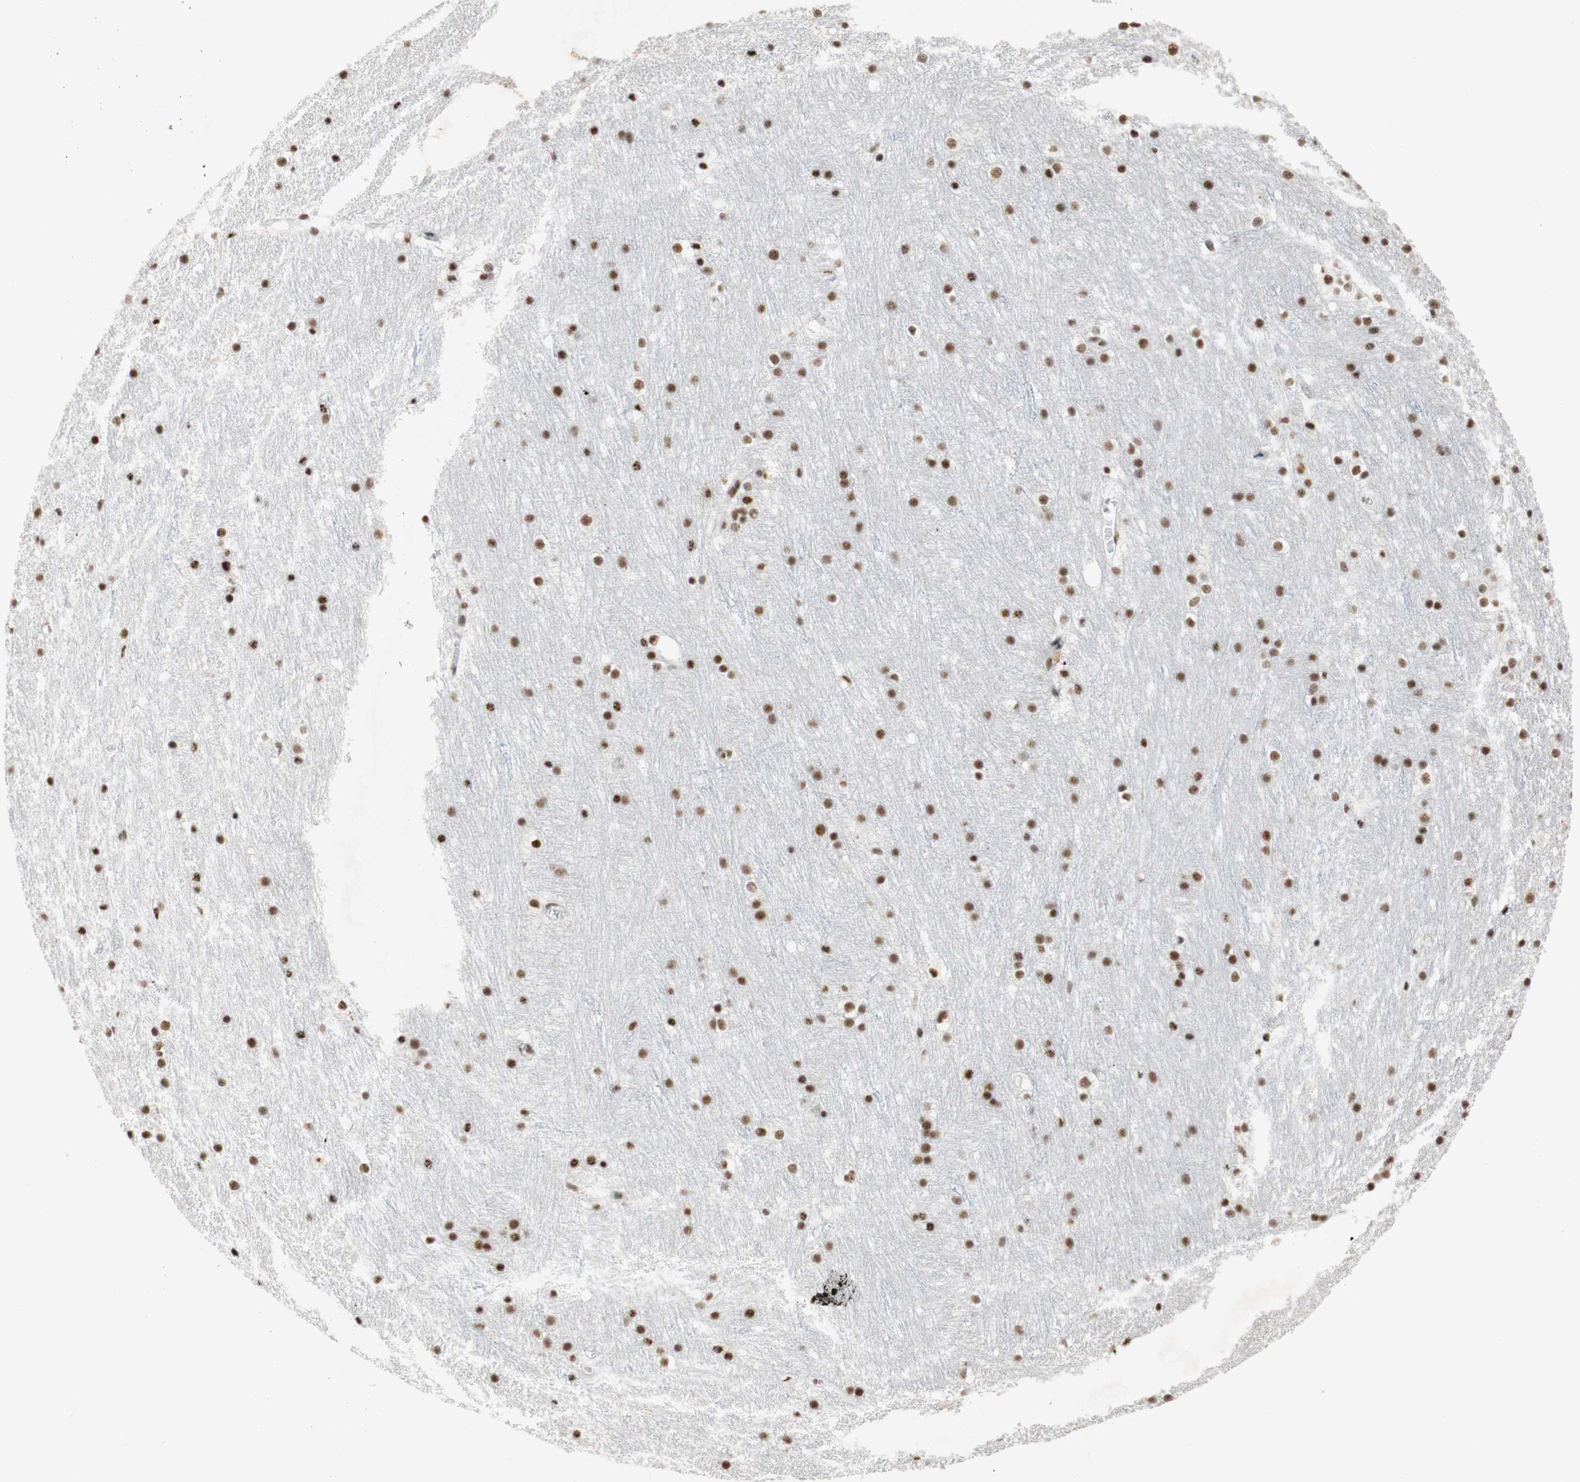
{"staining": {"intensity": "strong", "quantity": ">75%", "location": "nuclear"}, "tissue": "caudate", "cell_type": "Glial cells", "image_type": "normal", "snomed": [{"axis": "morphology", "description": "Normal tissue, NOS"}, {"axis": "topography", "description": "Lateral ventricle wall"}], "caption": "Glial cells demonstrate high levels of strong nuclear expression in about >75% of cells in normal caudate. Using DAB (brown) and hematoxylin (blue) stains, captured at high magnification using brightfield microscopy.", "gene": "SAP18", "patient": {"sex": "female", "age": 19}}